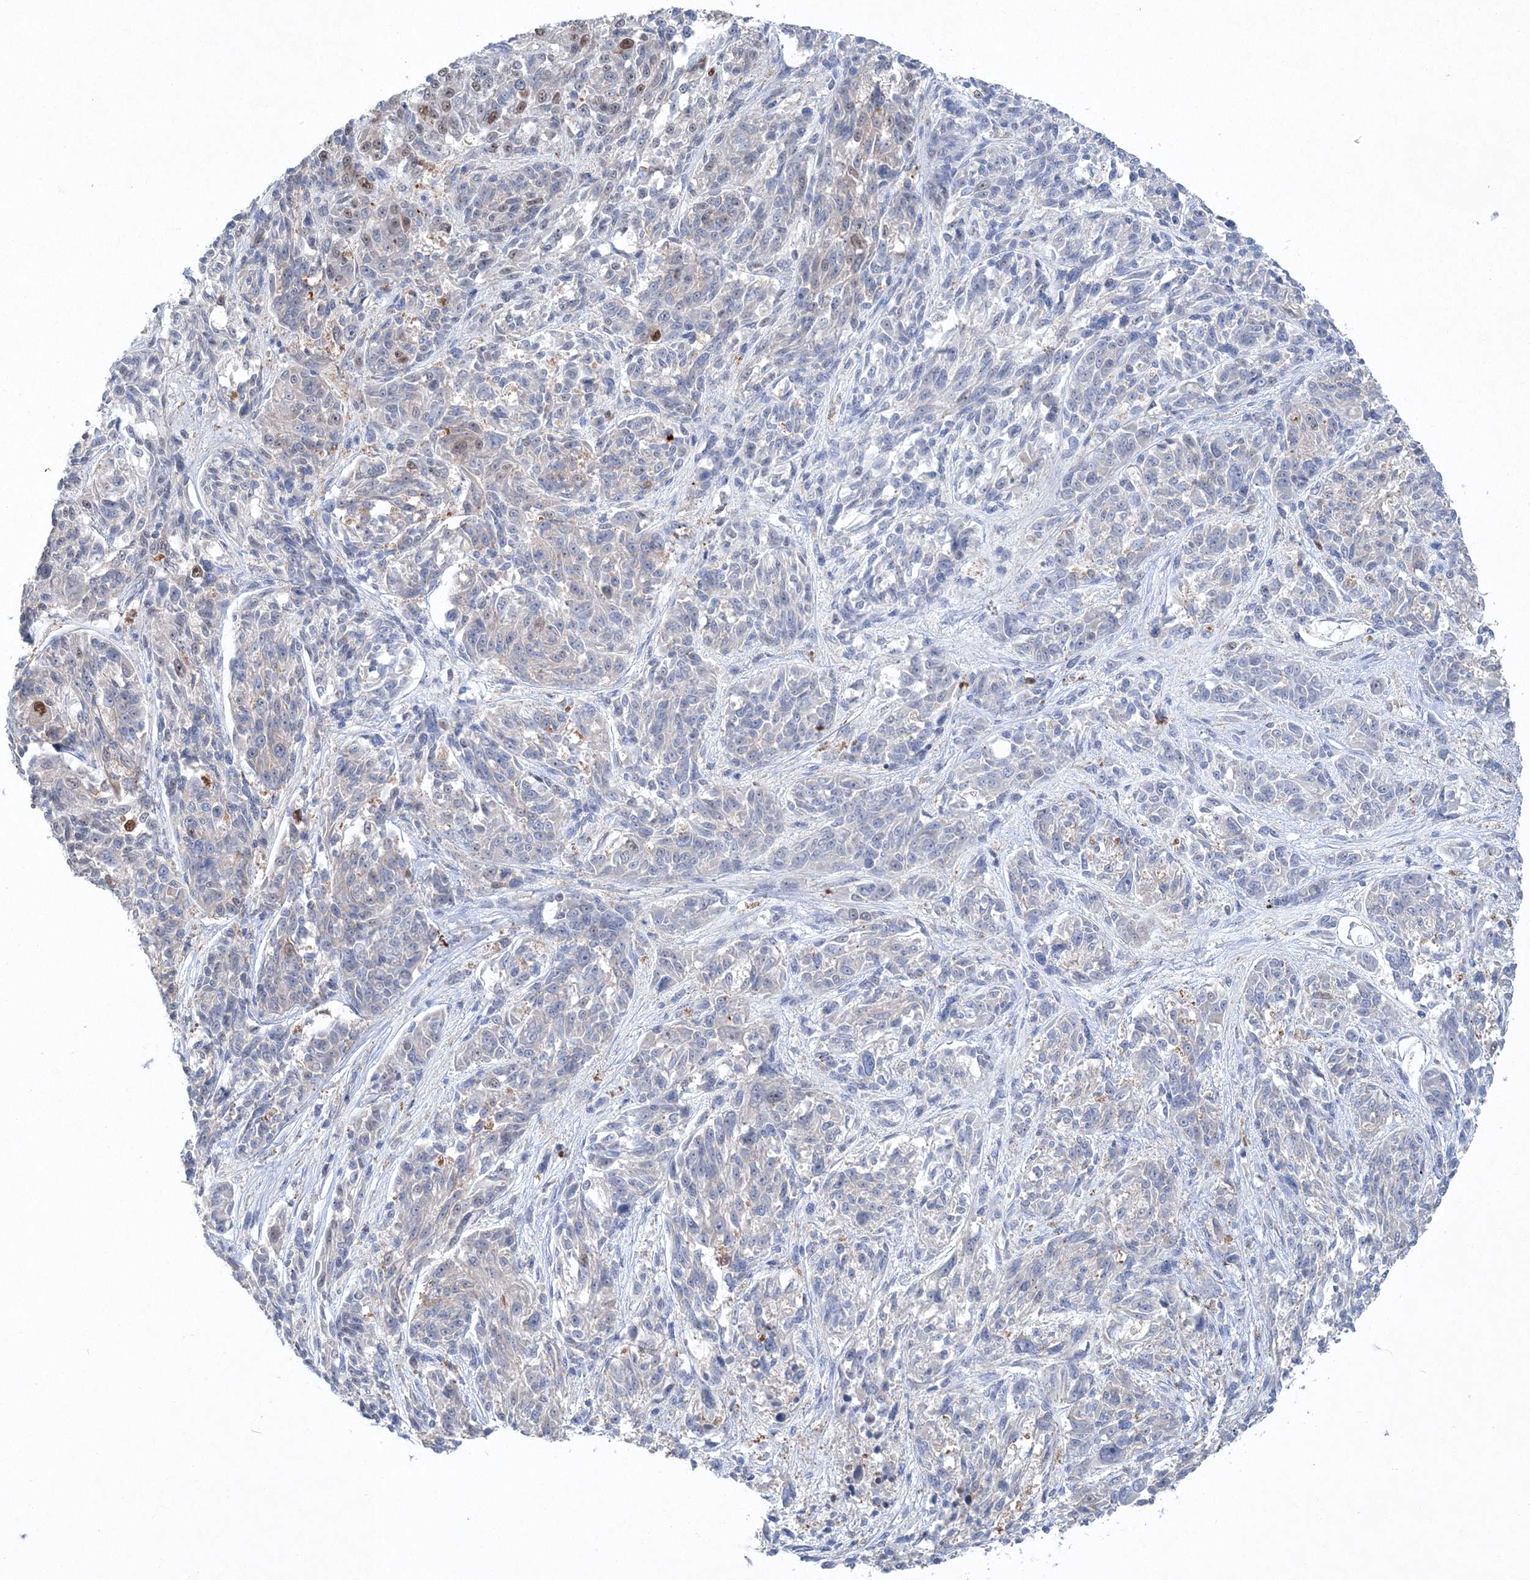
{"staining": {"intensity": "weak", "quantity": "<25%", "location": "nuclear"}, "tissue": "melanoma", "cell_type": "Tumor cells", "image_type": "cancer", "snomed": [{"axis": "morphology", "description": "Malignant melanoma, NOS"}, {"axis": "topography", "description": "Skin"}], "caption": "Immunohistochemistry histopathology image of human melanoma stained for a protein (brown), which displays no expression in tumor cells.", "gene": "PDS5A", "patient": {"sex": "male", "age": 53}}